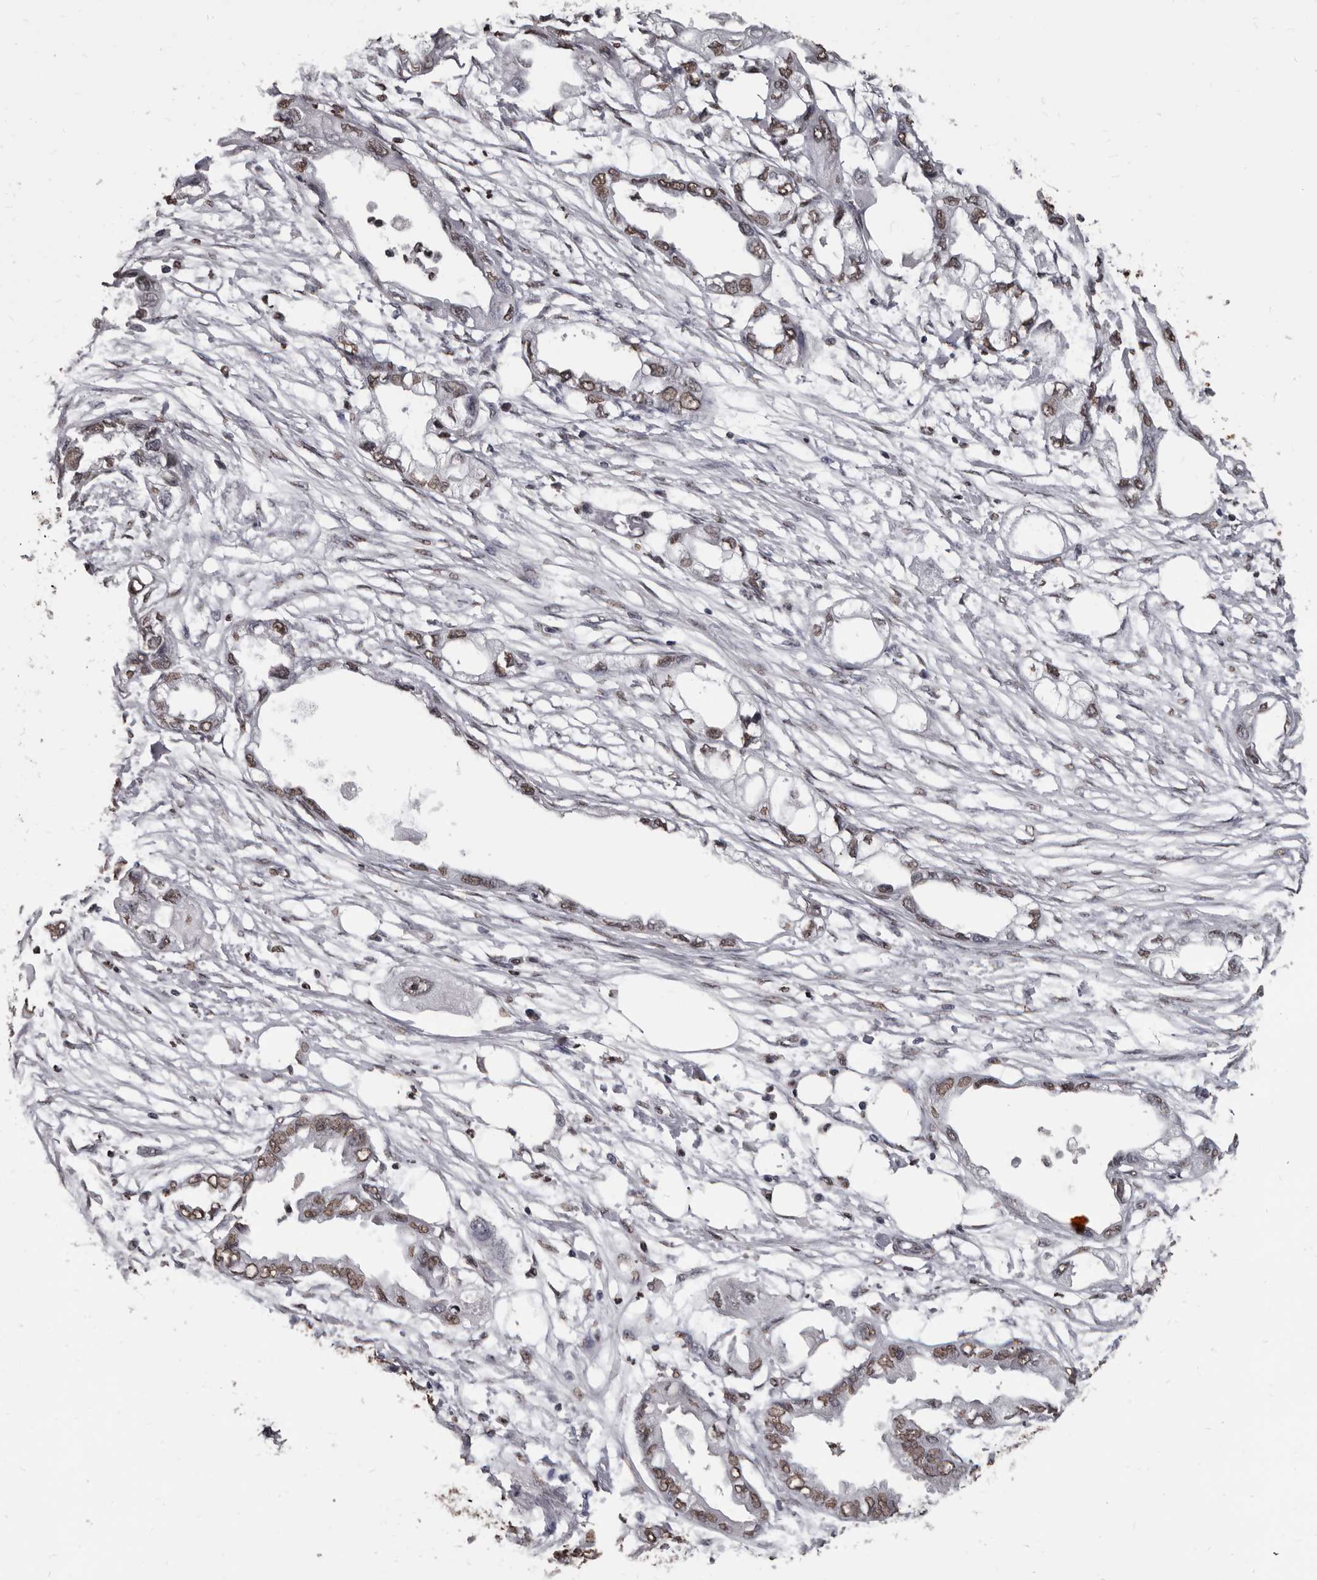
{"staining": {"intensity": "moderate", "quantity": ">75%", "location": "nuclear"}, "tissue": "endometrial cancer", "cell_type": "Tumor cells", "image_type": "cancer", "snomed": [{"axis": "morphology", "description": "Adenocarcinoma, NOS"}, {"axis": "morphology", "description": "Adenocarcinoma, metastatic, NOS"}, {"axis": "topography", "description": "Adipose tissue"}, {"axis": "topography", "description": "Endometrium"}], "caption": "Adenocarcinoma (endometrial) tissue reveals moderate nuclear expression in approximately >75% of tumor cells", "gene": "AHR", "patient": {"sex": "female", "age": 67}}